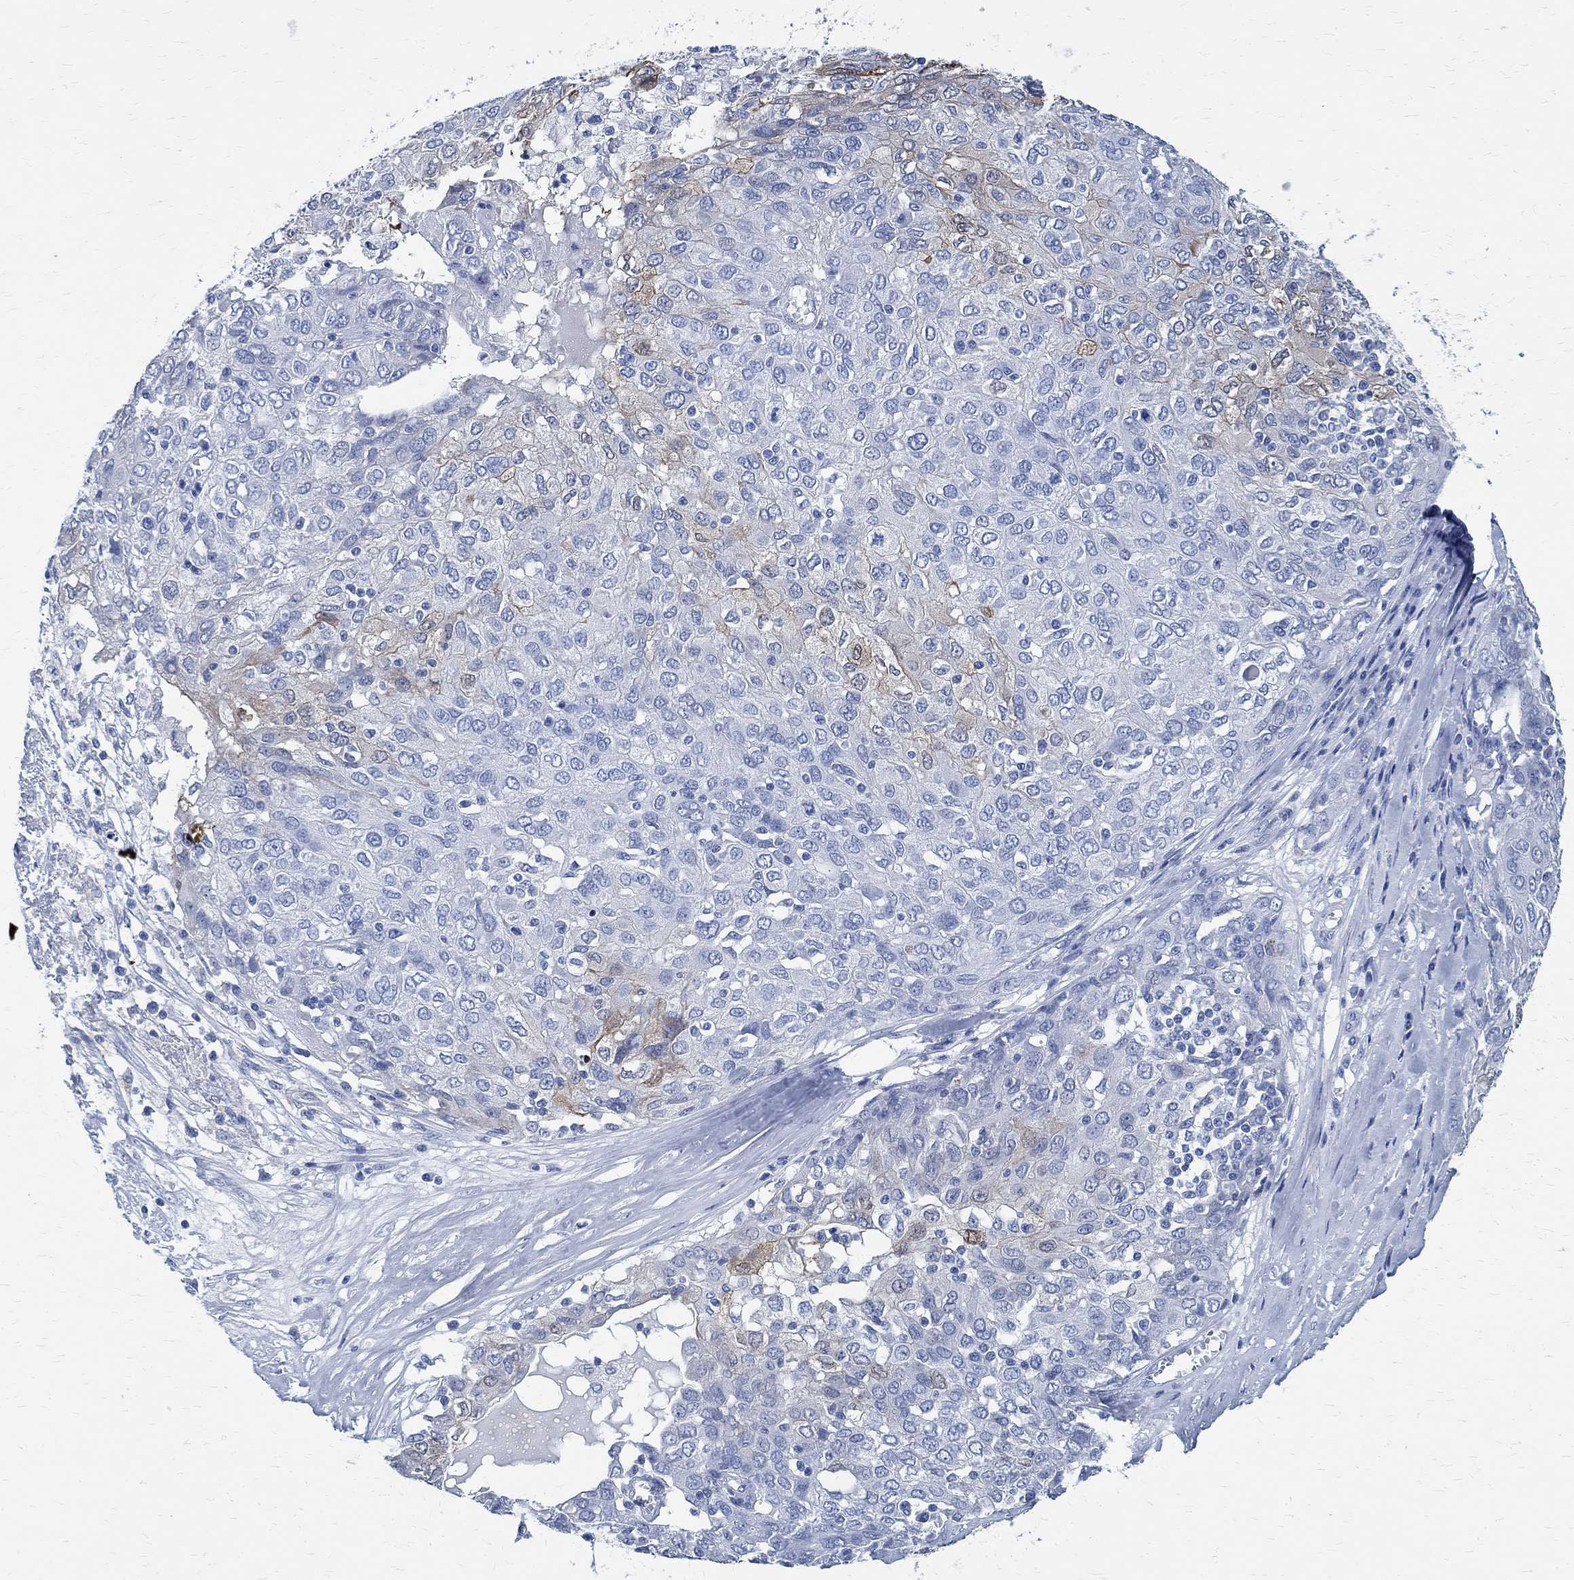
{"staining": {"intensity": "negative", "quantity": "none", "location": "none"}, "tissue": "ovarian cancer", "cell_type": "Tumor cells", "image_type": "cancer", "snomed": [{"axis": "morphology", "description": "Carcinoma, endometroid"}, {"axis": "topography", "description": "Ovary"}], "caption": "There is no significant positivity in tumor cells of ovarian cancer (endometroid carcinoma). (DAB (3,3'-diaminobenzidine) IHC visualized using brightfield microscopy, high magnification).", "gene": "TMEM221", "patient": {"sex": "female", "age": 50}}